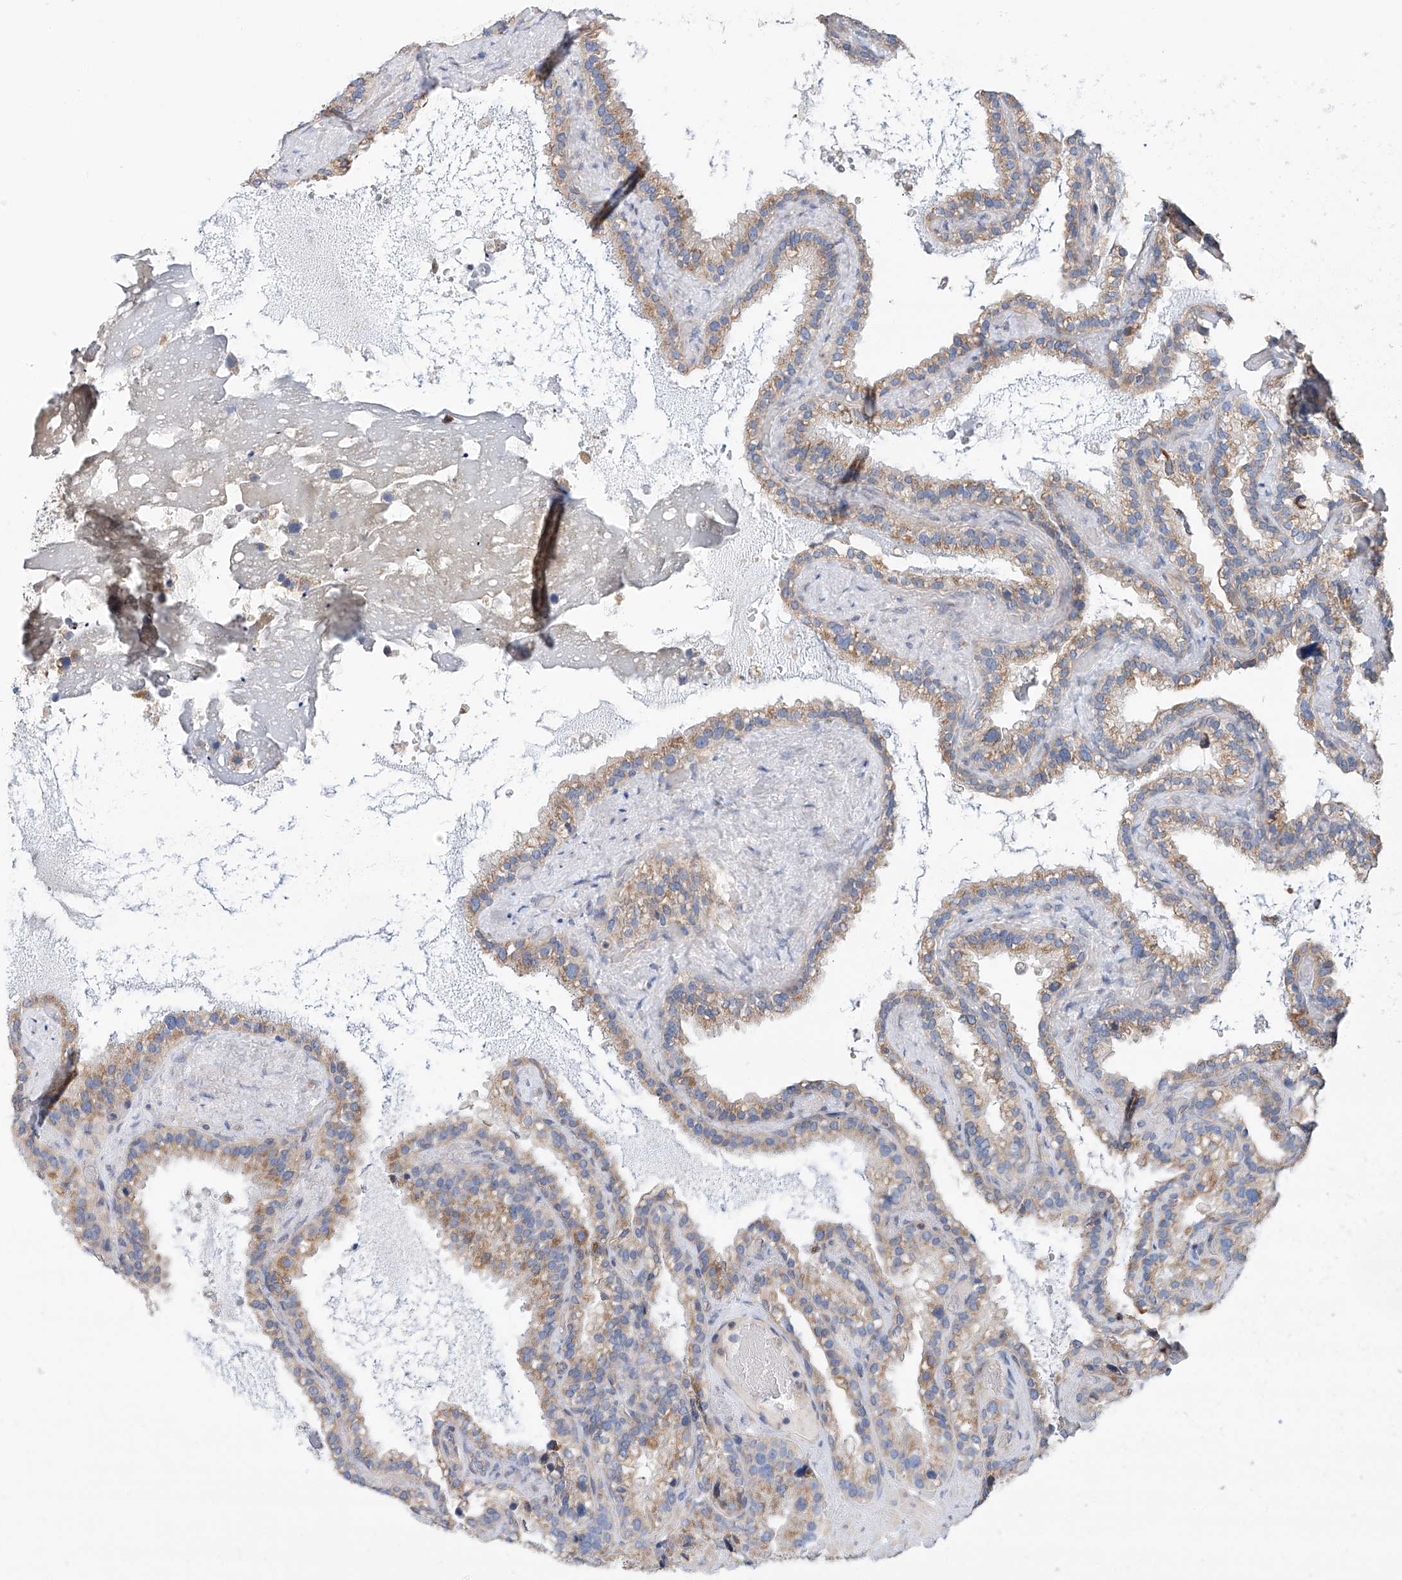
{"staining": {"intensity": "moderate", "quantity": ">75%", "location": "cytoplasmic/membranous"}, "tissue": "seminal vesicle", "cell_type": "Glandular cells", "image_type": "normal", "snomed": [{"axis": "morphology", "description": "Normal tissue, NOS"}, {"axis": "topography", "description": "Prostate"}, {"axis": "topography", "description": "Seminal veicle"}], "caption": "Immunohistochemical staining of normal human seminal vesicle reveals medium levels of moderate cytoplasmic/membranous positivity in approximately >75% of glandular cells.", "gene": "SLC22A7", "patient": {"sex": "male", "age": 68}}